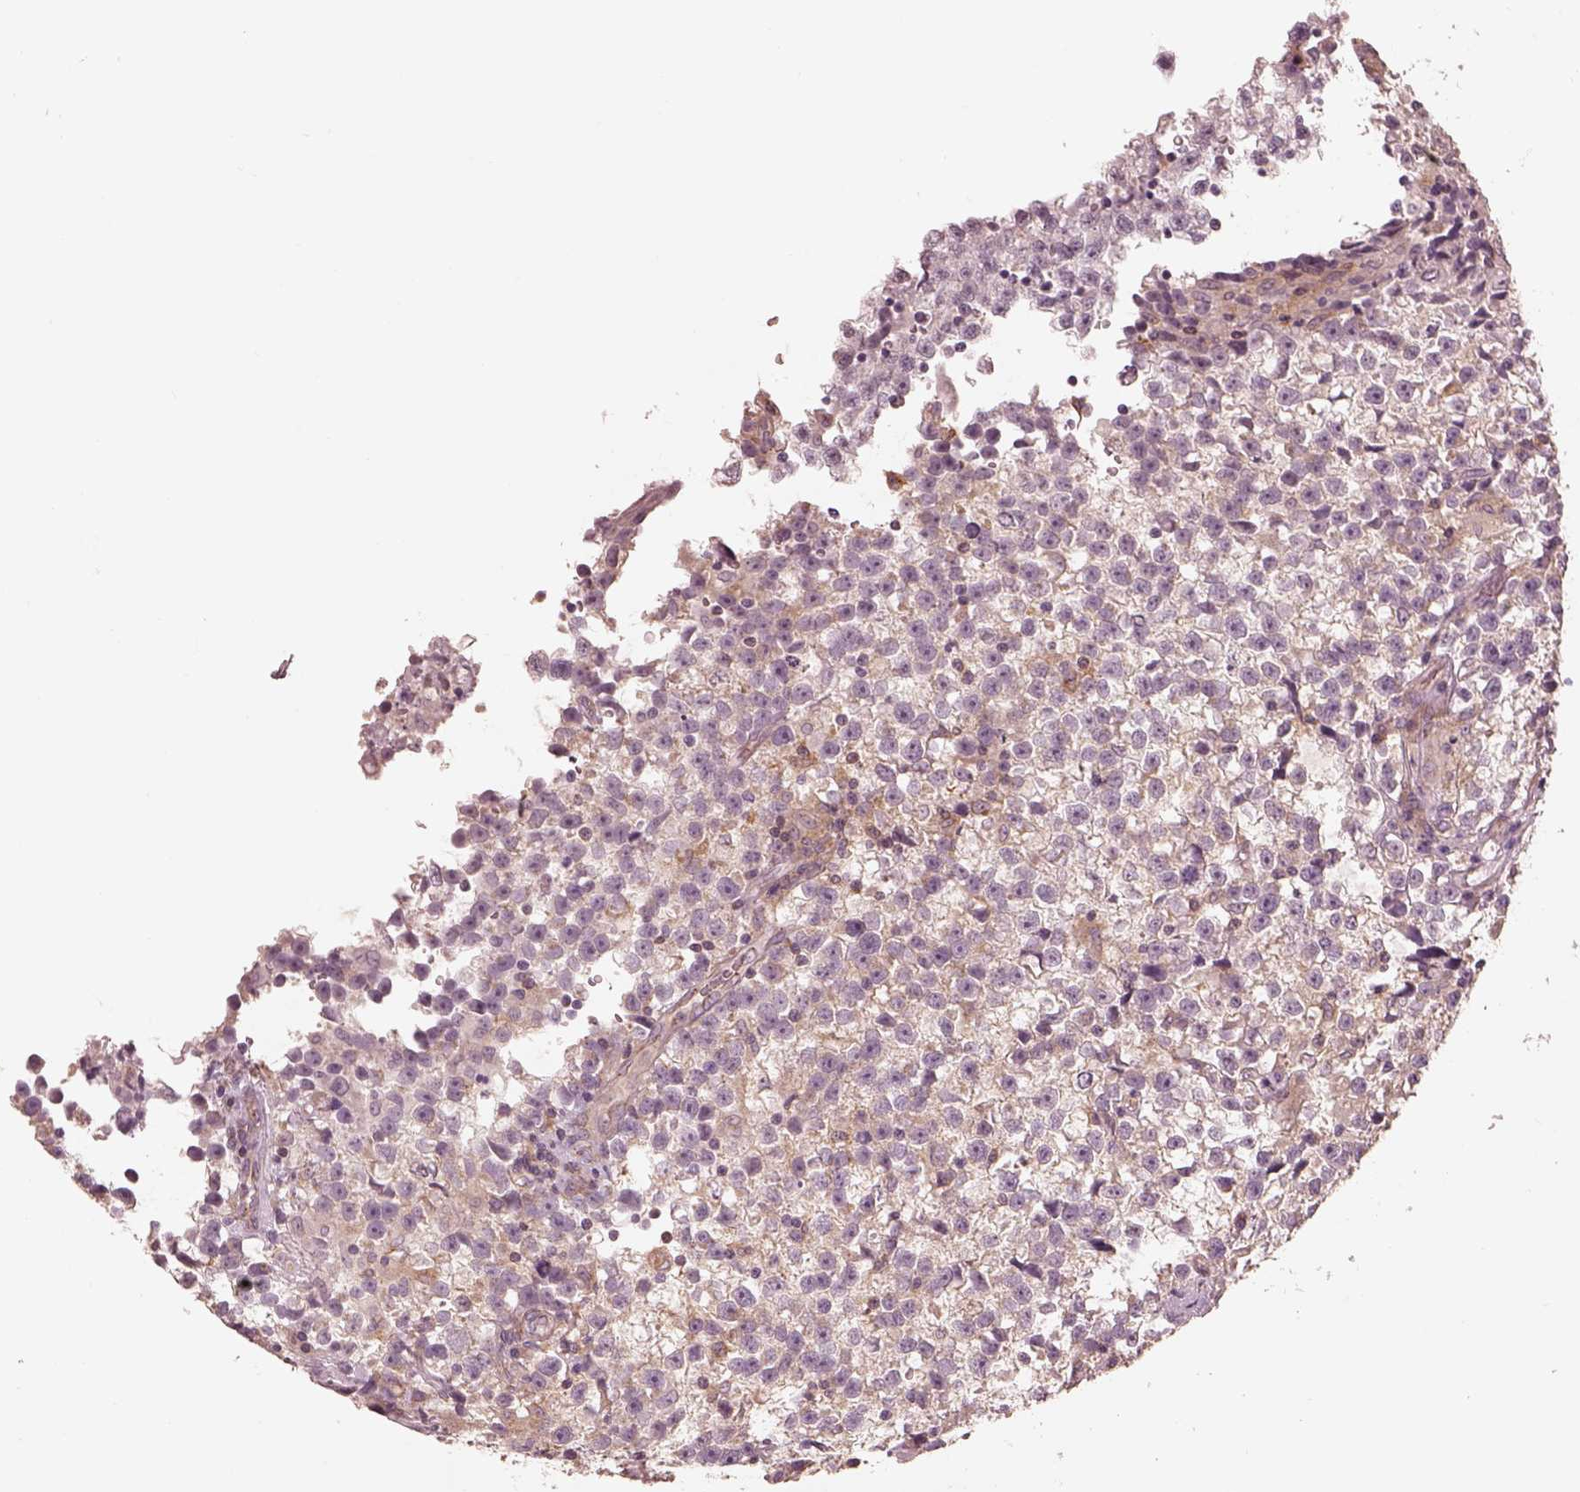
{"staining": {"intensity": "negative", "quantity": "none", "location": "none"}, "tissue": "testis cancer", "cell_type": "Tumor cells", "image_type": "cancer", "snomed": [{"axis": "morphology", "description": "Seminoma, NOS"}, {"axis": "topography", "description": "Testis"}], "caption": "An immunohistochemistry histopathology image of testis cancer (seminoma) is shown. There is no staining in tumor cells of testis cancer (seminoma).", "gene": "PRKACG", "patient": {"sex": "male", "age": 31}}